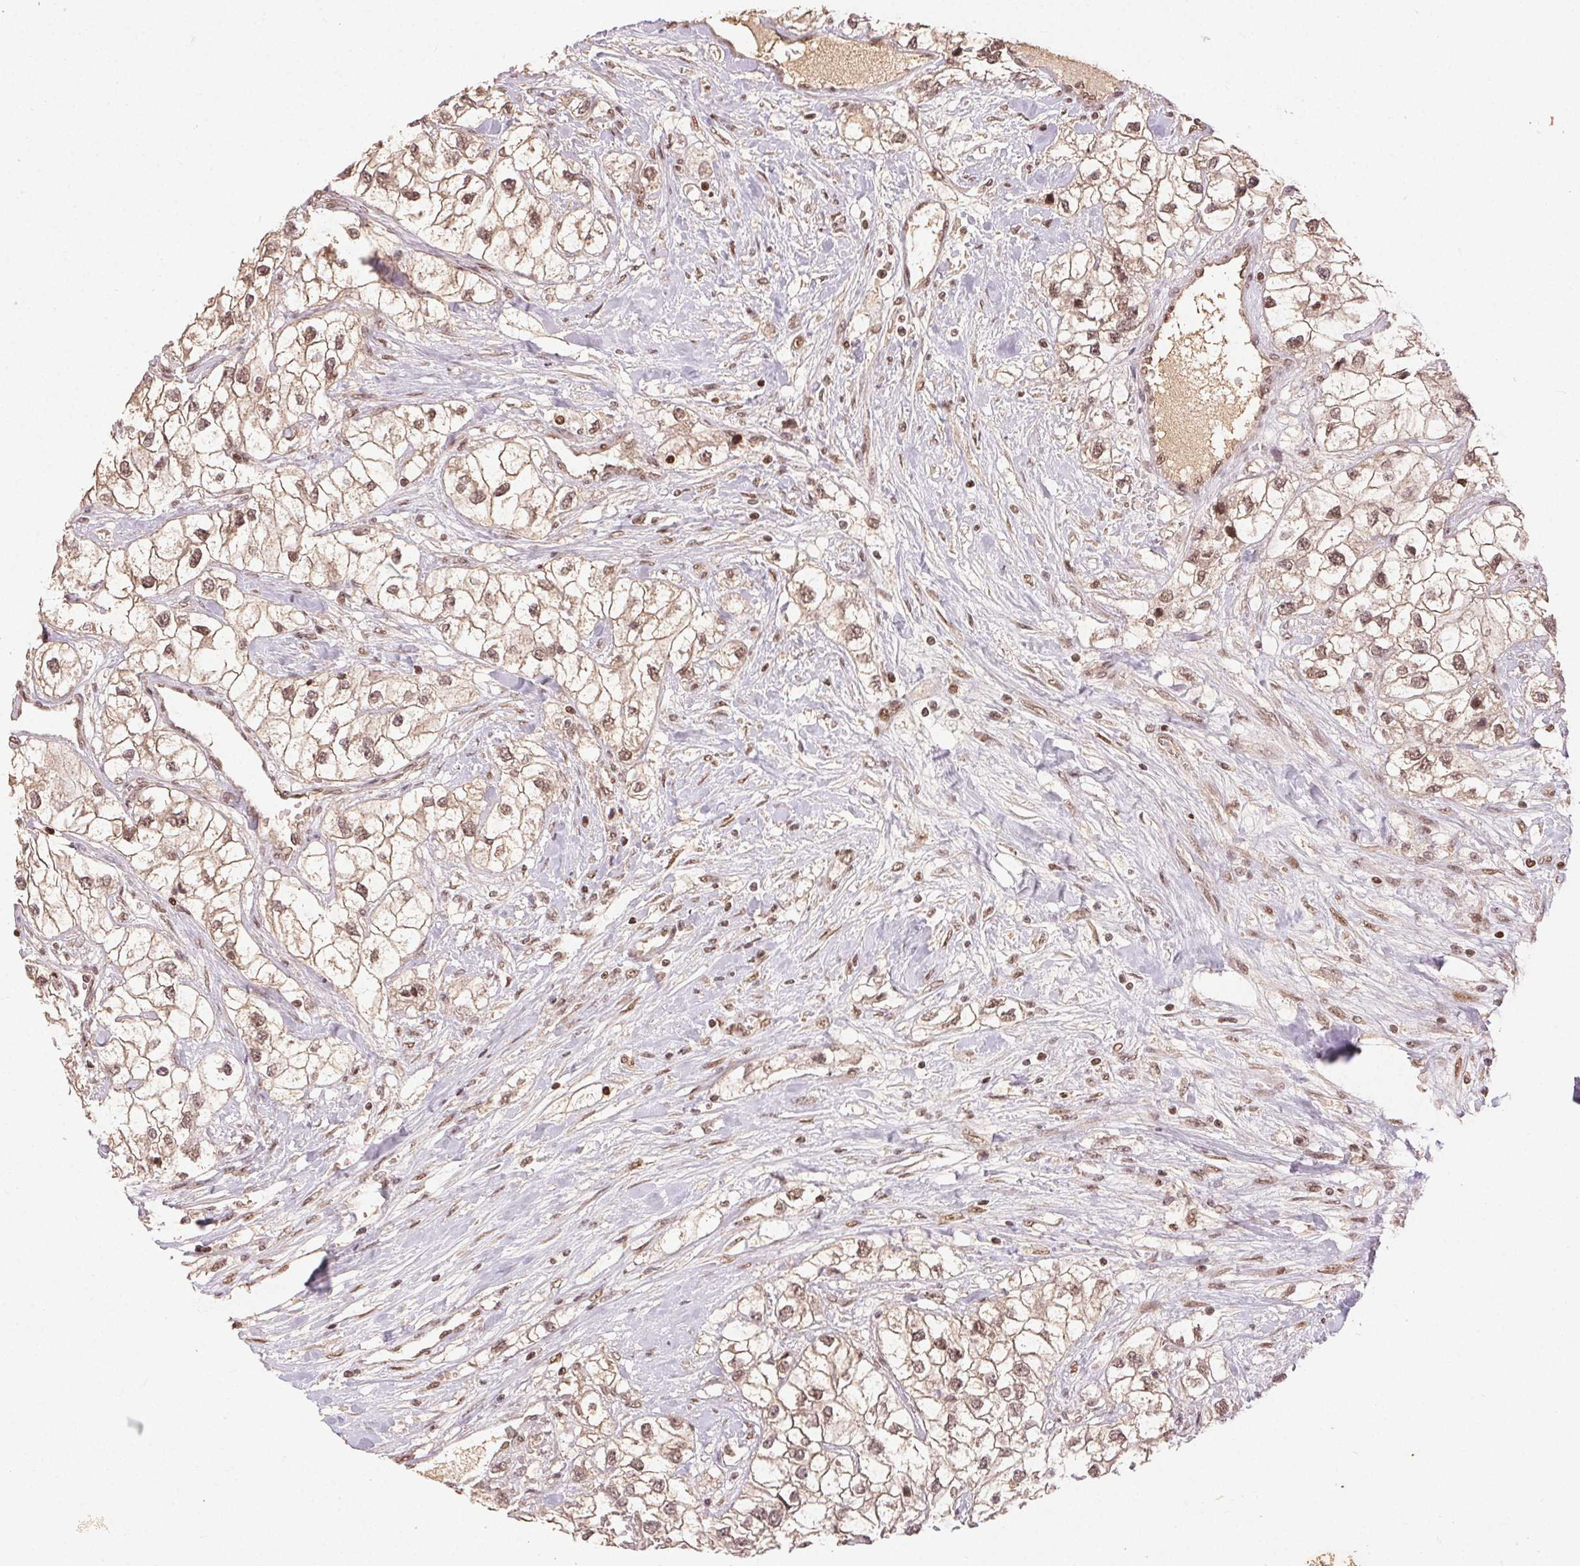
{"staining": {"intensity": "weak", "quantity": ">75%", "location": "cytoplasmic/membranous,nuclear"}, "tissue": "renal cancer", "cell_type": "Tumor cells", "image_type": "cancer", "snomed": [{"axis": "morphology", "description": "Adenocarcinoma, NOS"}, {"axis": "topography", "description": "Kidney"}], "caption": "Renal cancer stained for a protein (brown) demonstrates weak cytoplasmic/membranous and nuclear positive expression in approximately >75% of tumor cells.", "gene": "MAPKAPK2", "patient": {"sex": "male", "age": 59}}